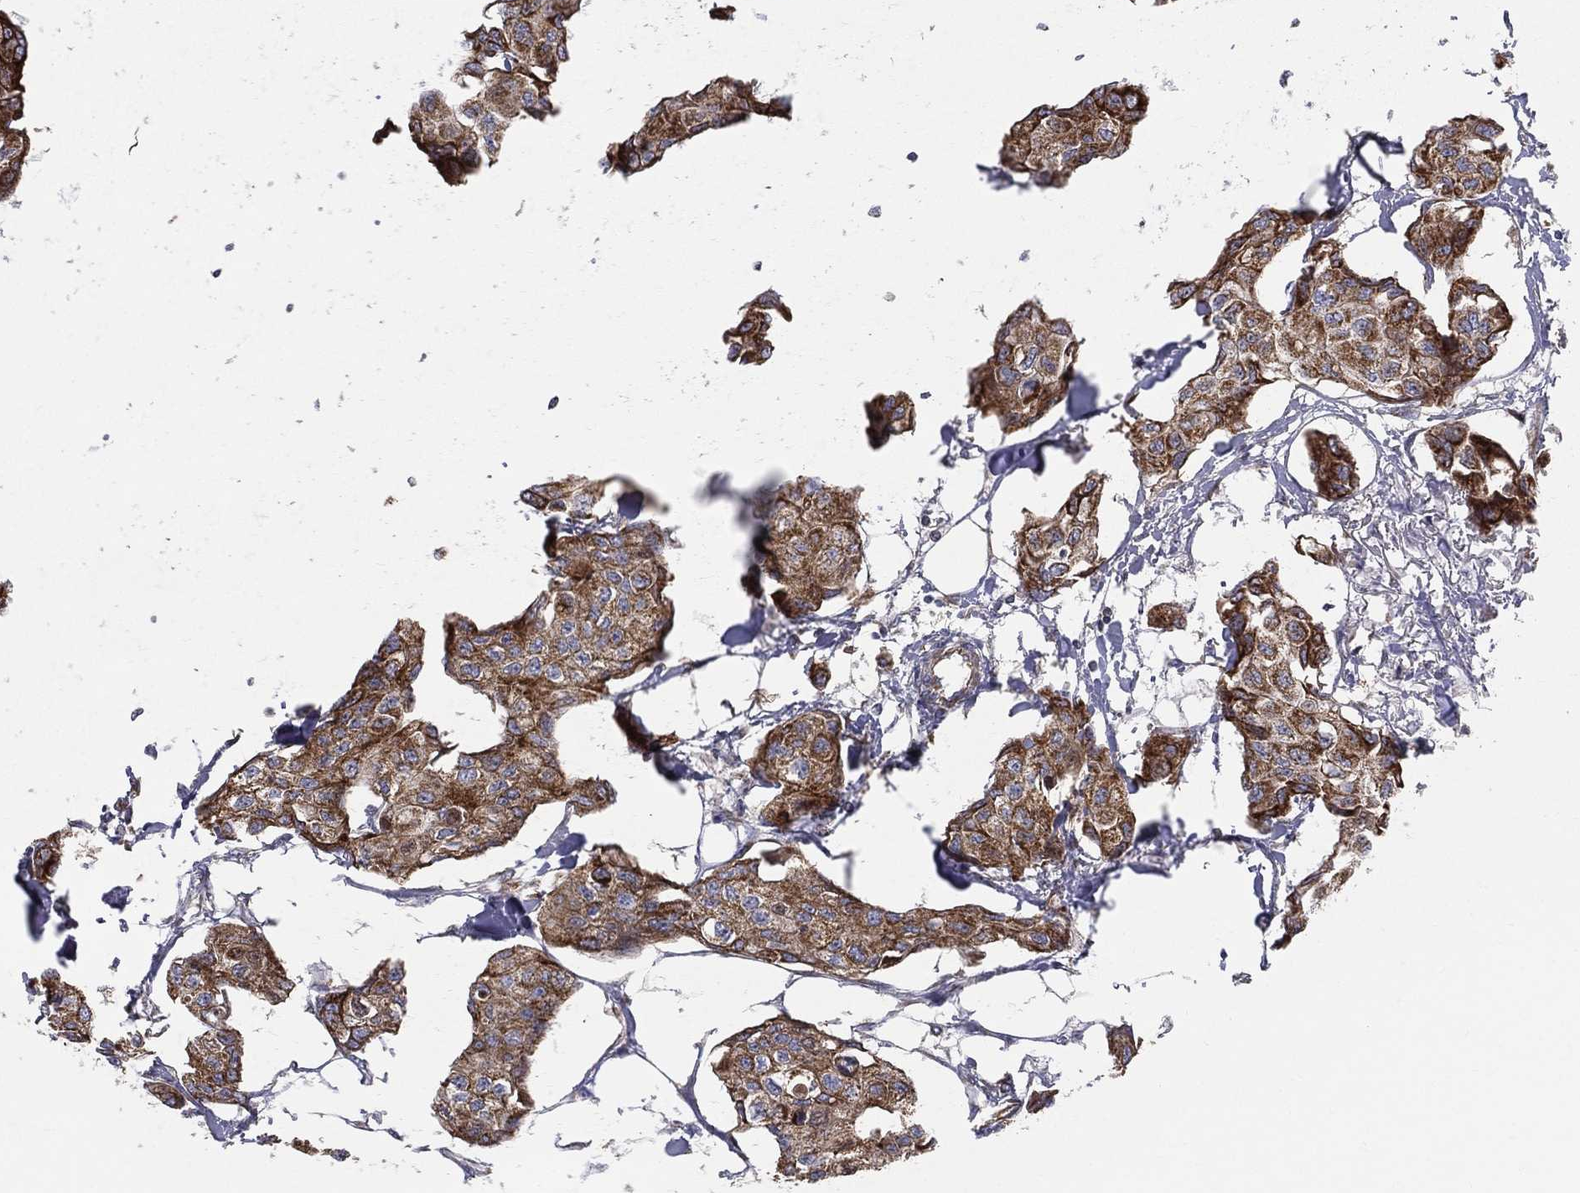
{"staining": {"intensity": "strong", "quantity": ">75%", "location": "cytoplasmic/membranous"}, "tissue": "breast cancer", "cell_type": "Tumor cells", "image_type": "cancer", "snomed": [{"axis": "morphology", "description": "Duct carcinoma"}, {"axis": "topography", "description": "Breast"}], "caption": "Breast infiltrating ductal carcinoma was stained to show a protein in brown. There is high levels of strong cytoplasmic/membranous staining in about >75% of tumor cells. The staining was performed using DAB to visualize the protein expression in brown, while the nuclei were stained in blue with hematoxylin (Magnification: 20x).", "gene": "MIX23", "patient": {"sex": "female", "age": 80}}